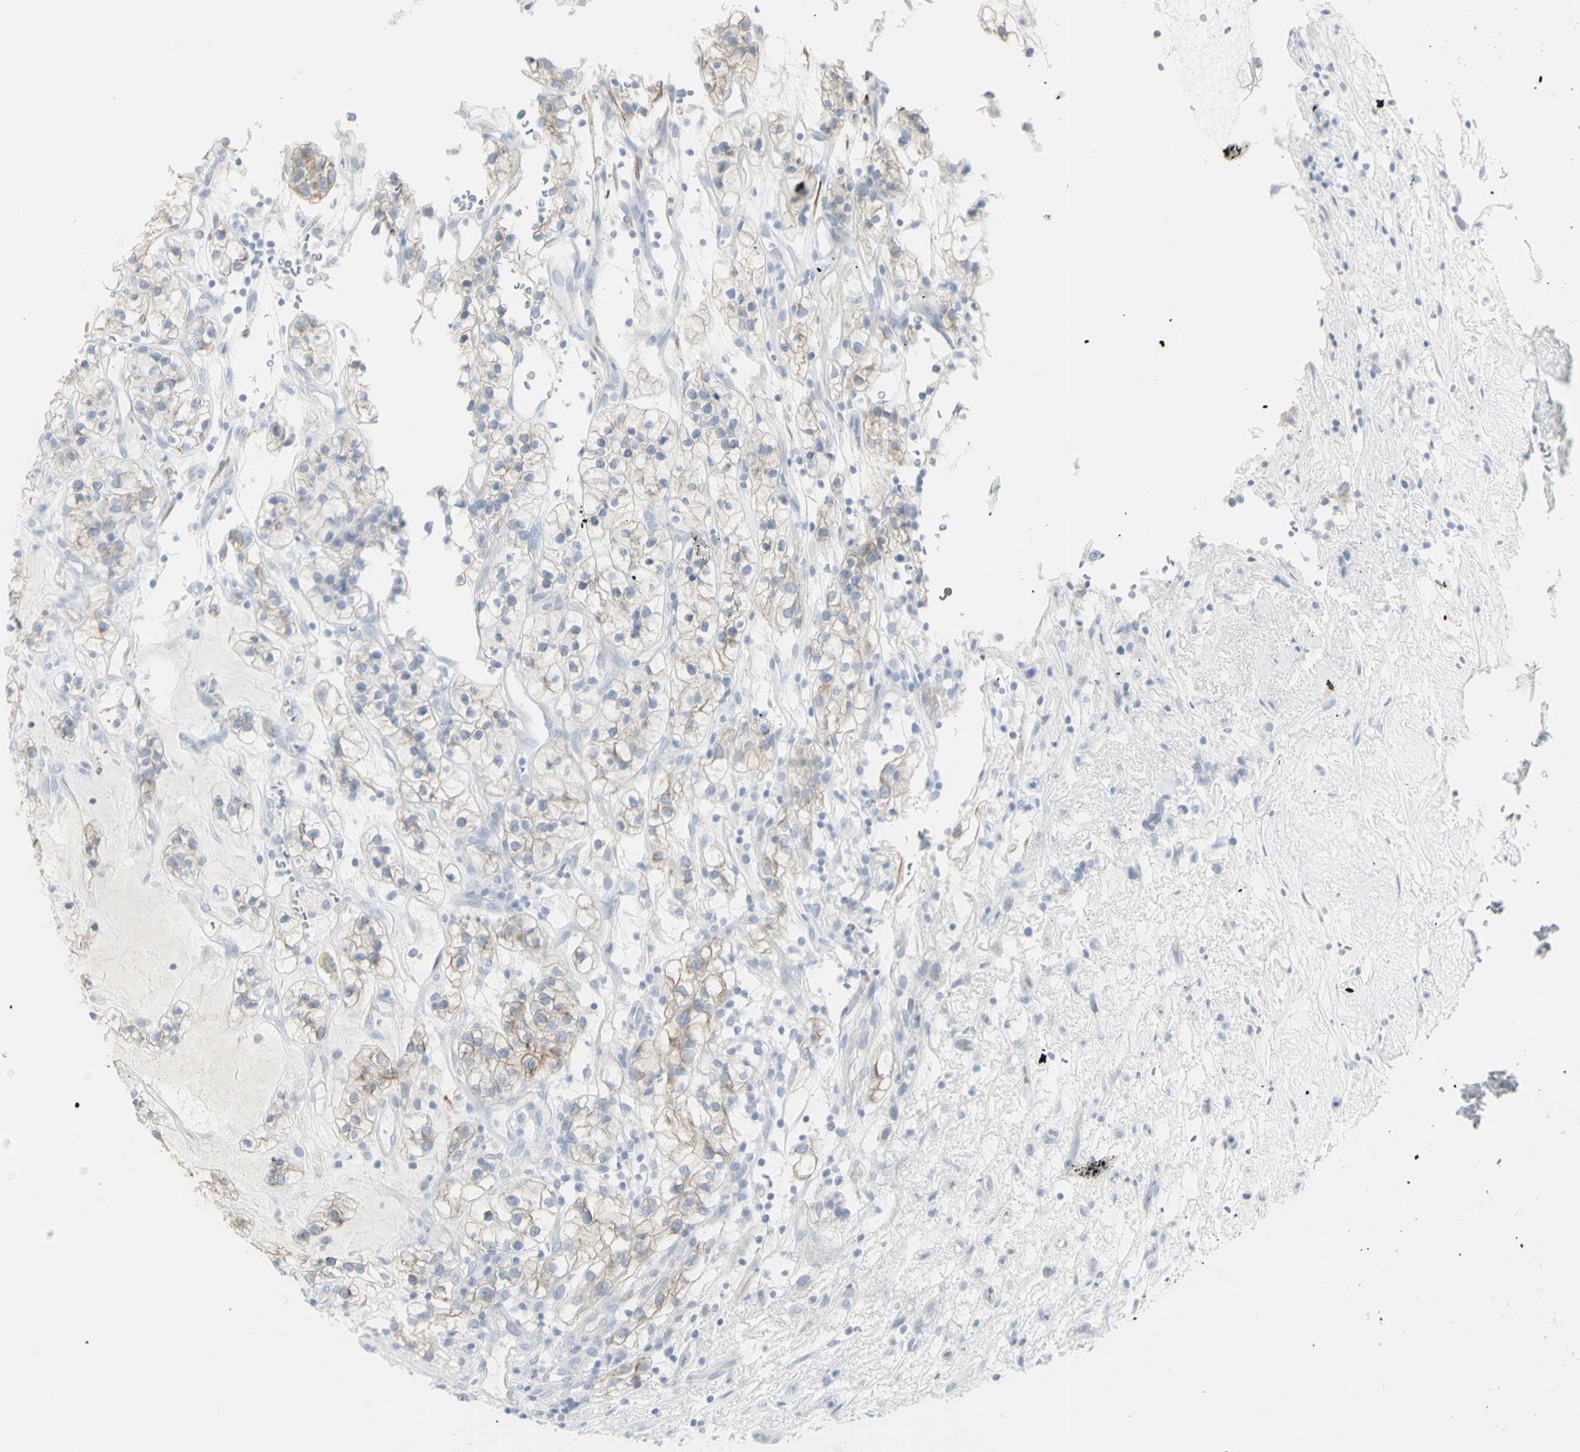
{"staining": {"intensity": "weak", "quantity": "<25%", "location": "cytoplasmic/membranous"}, "tissue": "renal cancer", "cell_type": "Tumor cells", "image_type": "cancer", "snomed": [{"axis": "morphology", "description": "Adenocarcinoma, NOS"}, {"axis": "topography", "description": "Kidney"}], "caption": "The IHC photomicrograph has no significant staining in tumor cells of renal adenocarcinoma tissue. (Brightfield microscopy of DAB IHC at high magnification).", "gene": "ENSG00000198211", "patient": {"sex": "female", "age": 57}}